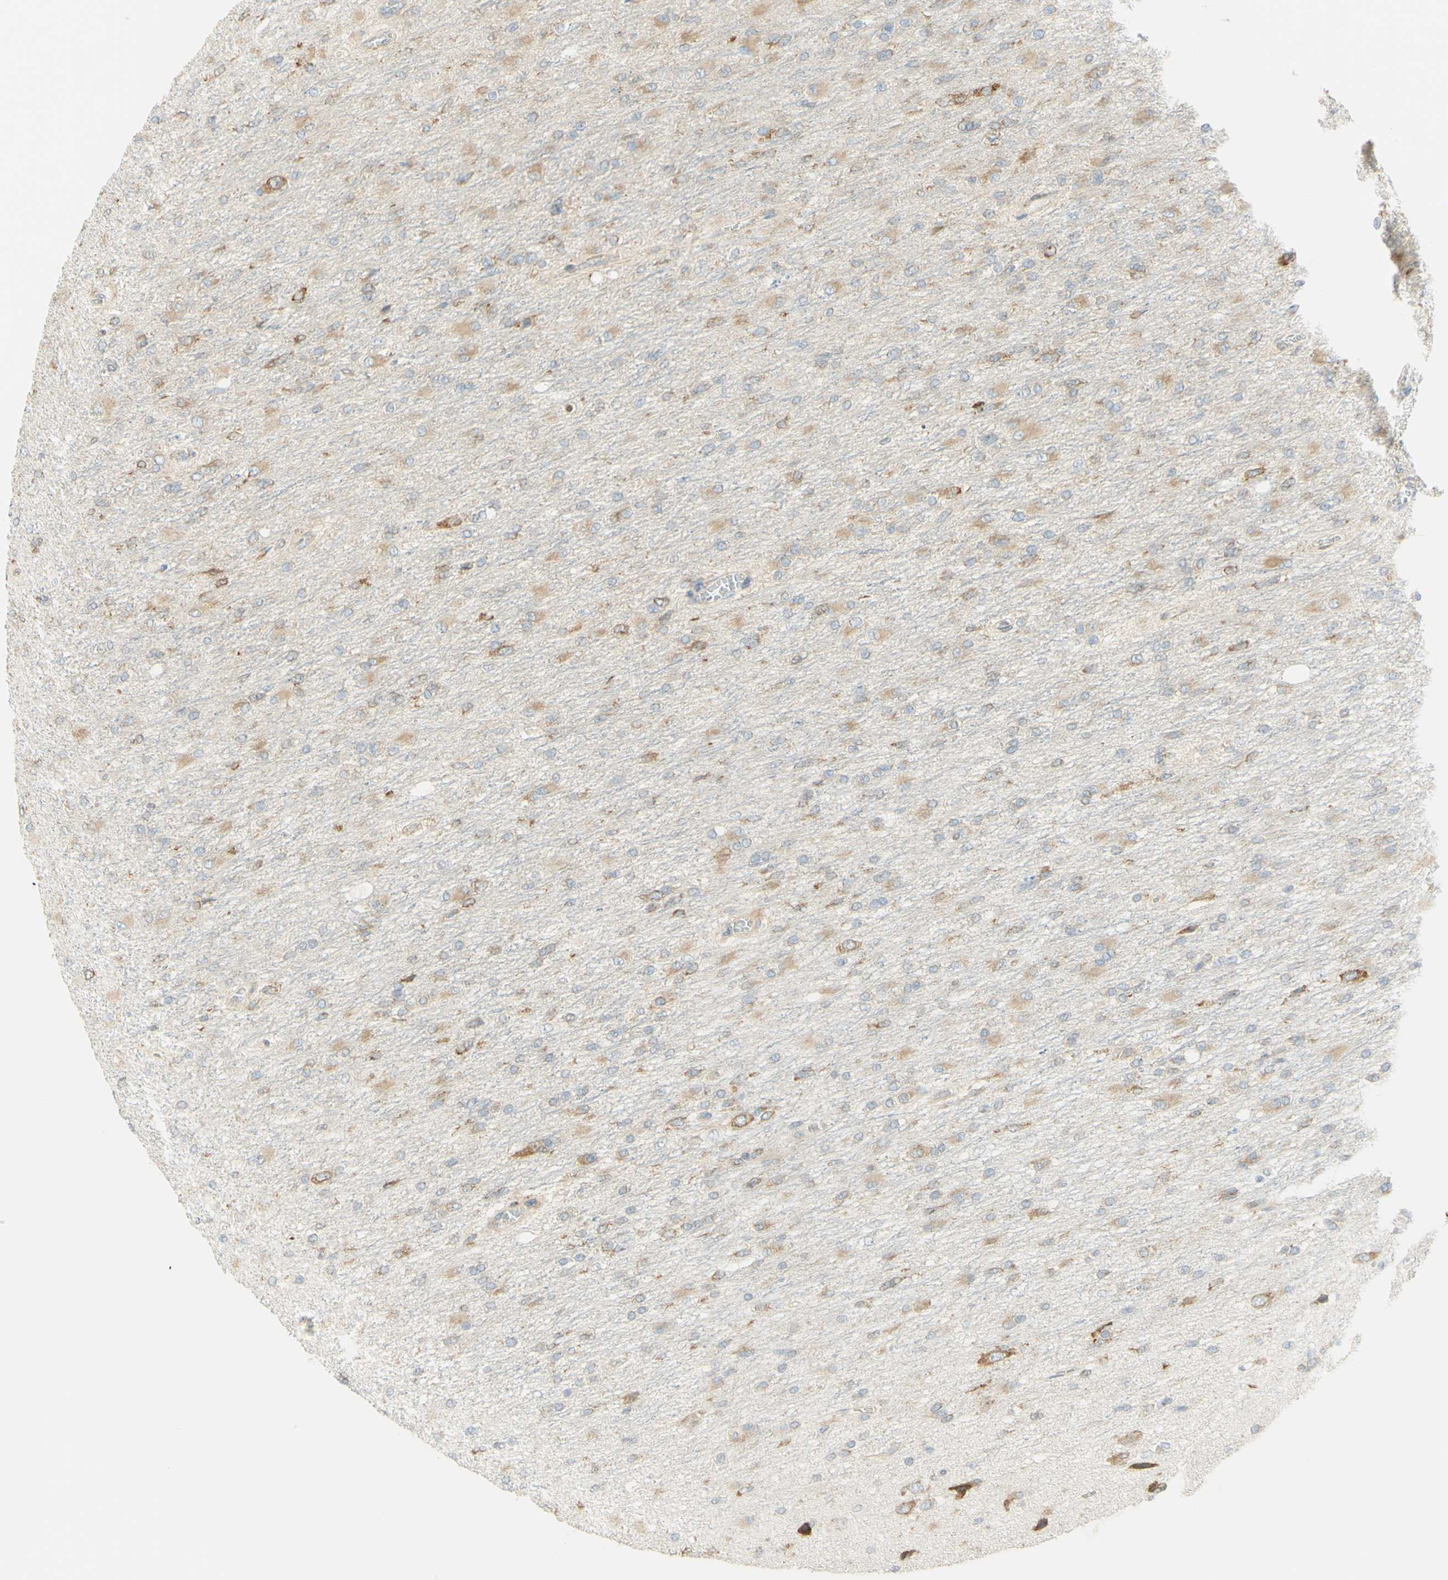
{"staining": {"intensity": "moderate", "quantity": "25%-75%", "location": "cytoplasmic/membranous"}, "tissue": "glioma", "cell_type": "Tumor cells", "image_type": "cancer", "snomed": [{"axis": "morphology", "description": "Glioma, malignant, High grade"}, {"axis": "topography", "description": "Cerebral cortex"}], "caption": "Immunohistochemical staining of glioma demonstrates moderate cytoplasmic/membranous protein expression in about 25%-75% of tumor cells.", "gene": "MANF", "patient": {"sex": "female", "age": 36}}